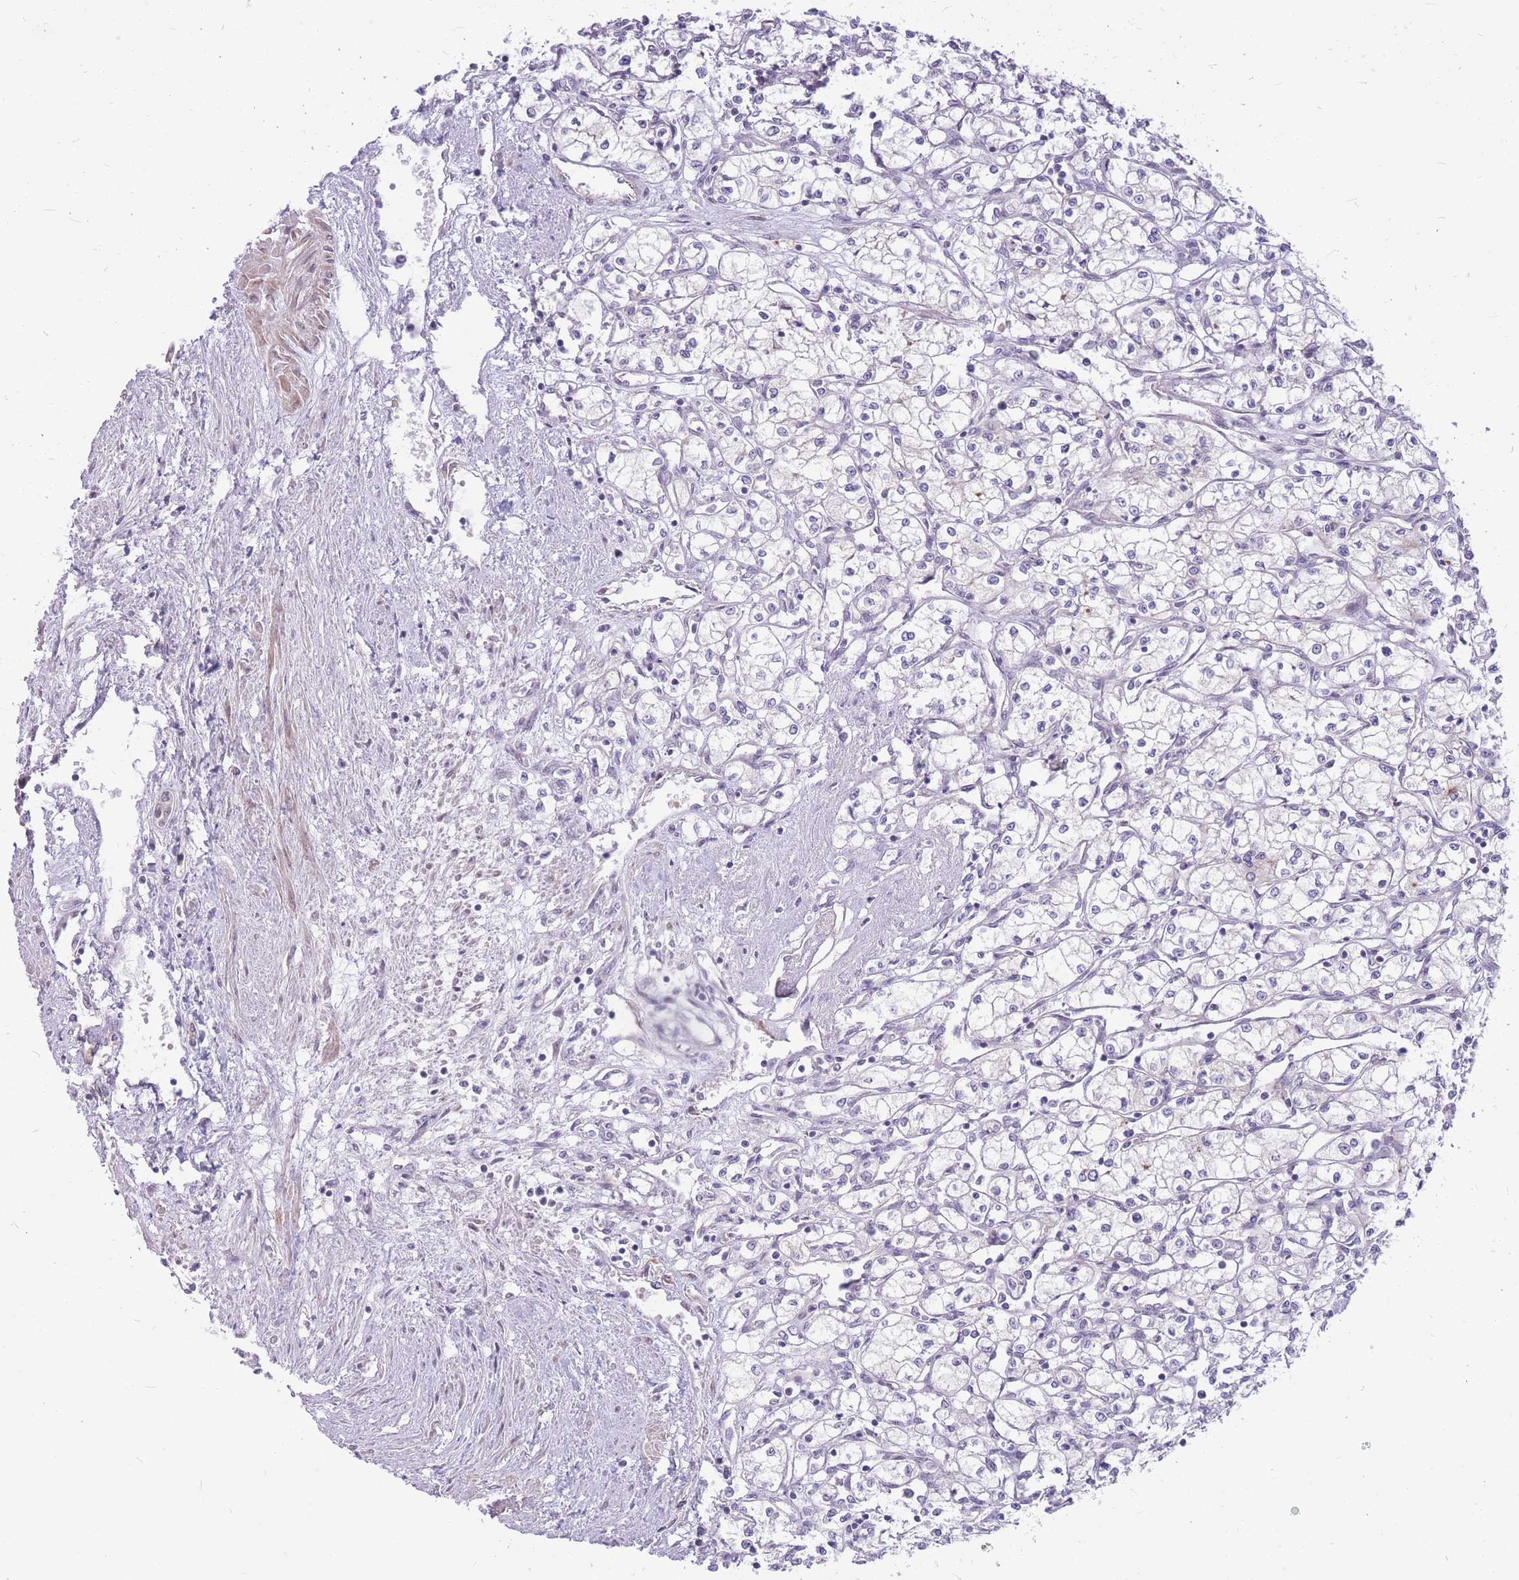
{"staining": {"intensity": "negative", "quantity": "none", "location": "none"}, "tissue": "renal cancer", "cell_type": "Tumor cells", "image_type": "cancer", "snomed": [{"axis": "morphology", "description": "Adenocarcinoma, NOS"}, {"axis": "topography", "description": "Kidney"}], "caption": "Renal cancer (adenocarcinoma) stained for a protein using immunohistochemistry shows no expression tumor cells.", "gene": "ERCC2", "patient": {"sex": "male", "age": 59}}